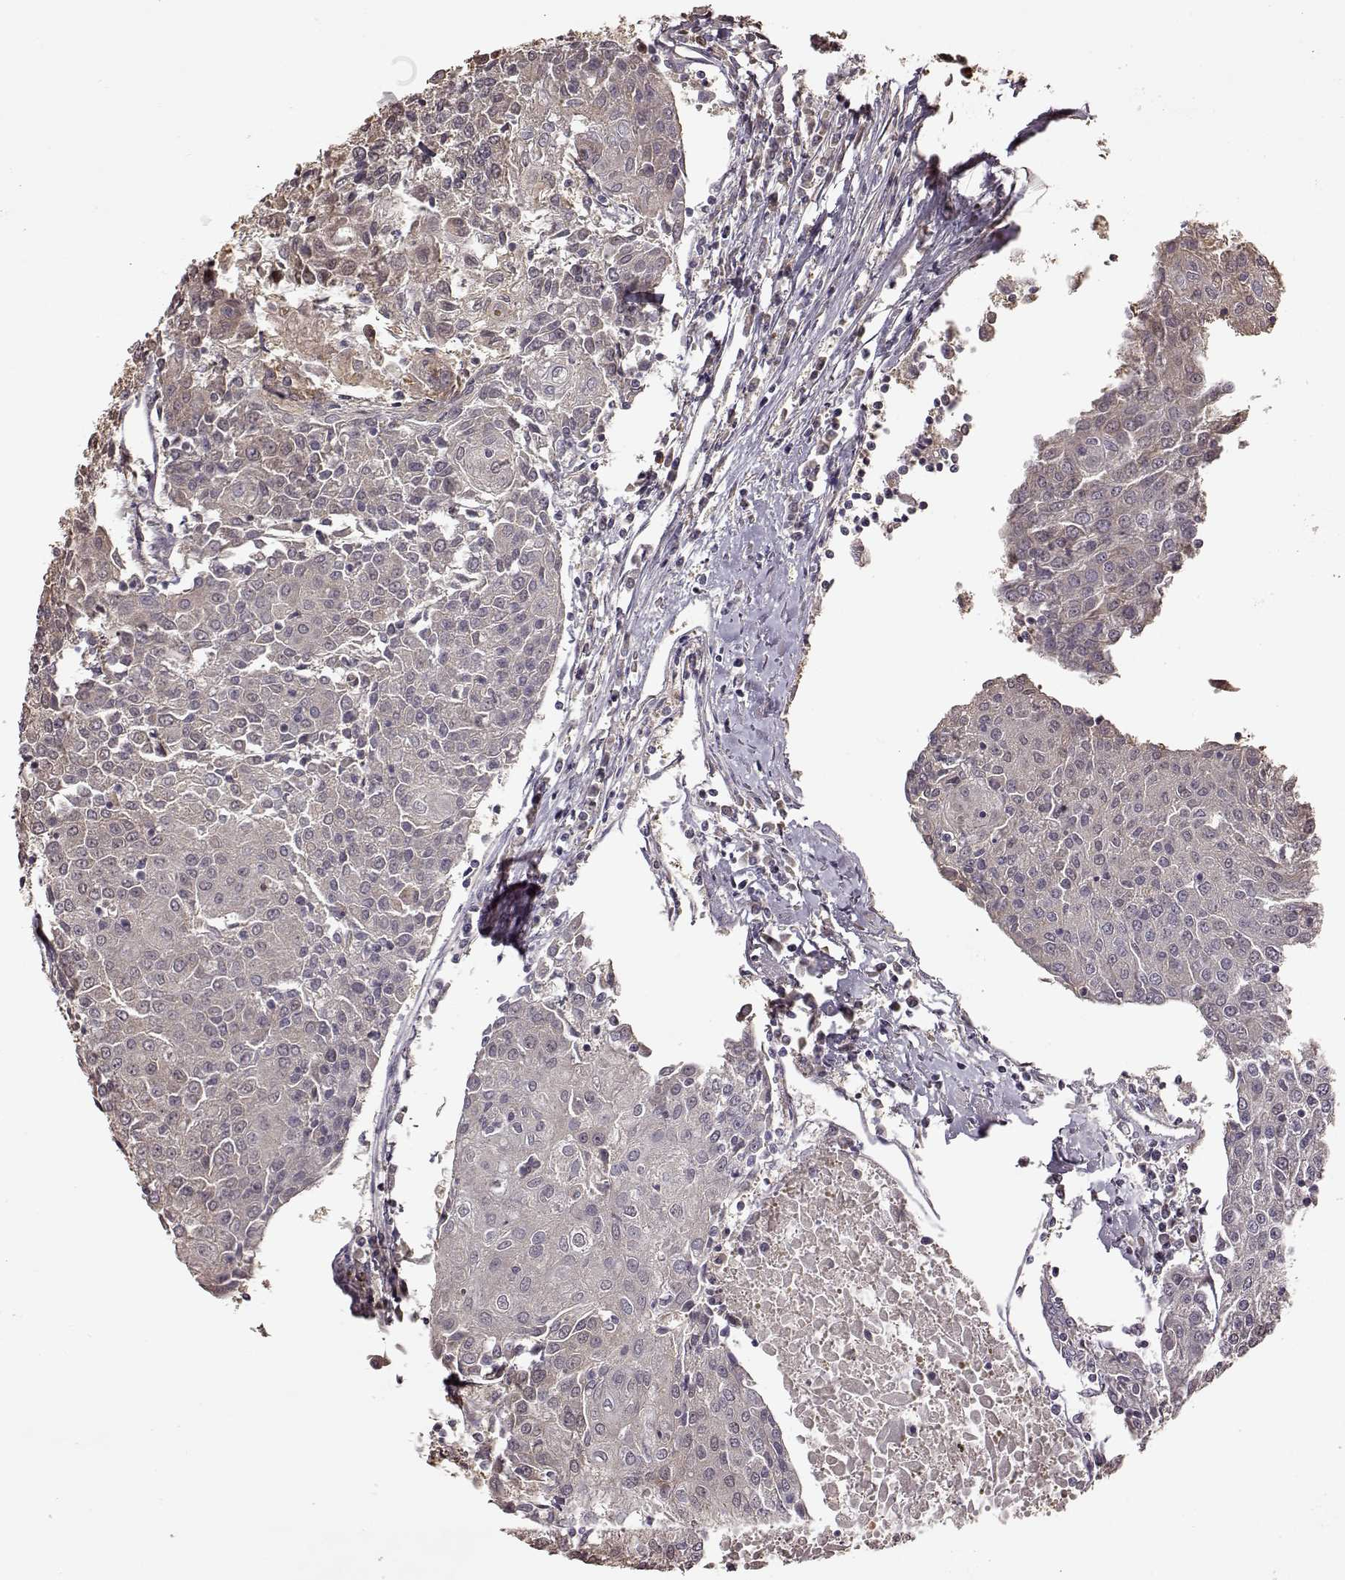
{"staining": {"intensity": "negative", "quantity": "none", "location": "none"}, "tissue": "urothelial cancer", "cell_type": "Tumor cells", "image_type": "cancer", "snomed": [{"axis": "morphology", "description": "Urothelial carcinoma, High grade"}, {"axis": "topography", "description": "Urinary bladder"}], "caption": "Image shows no protein staining in tumor cells of urothelial cancer tissue. (DAB immunohistochemistry (IHC) with hematoxylin counter stain).", "gene": "CRB1", "patient": {"sex": "female", "age": 85}}